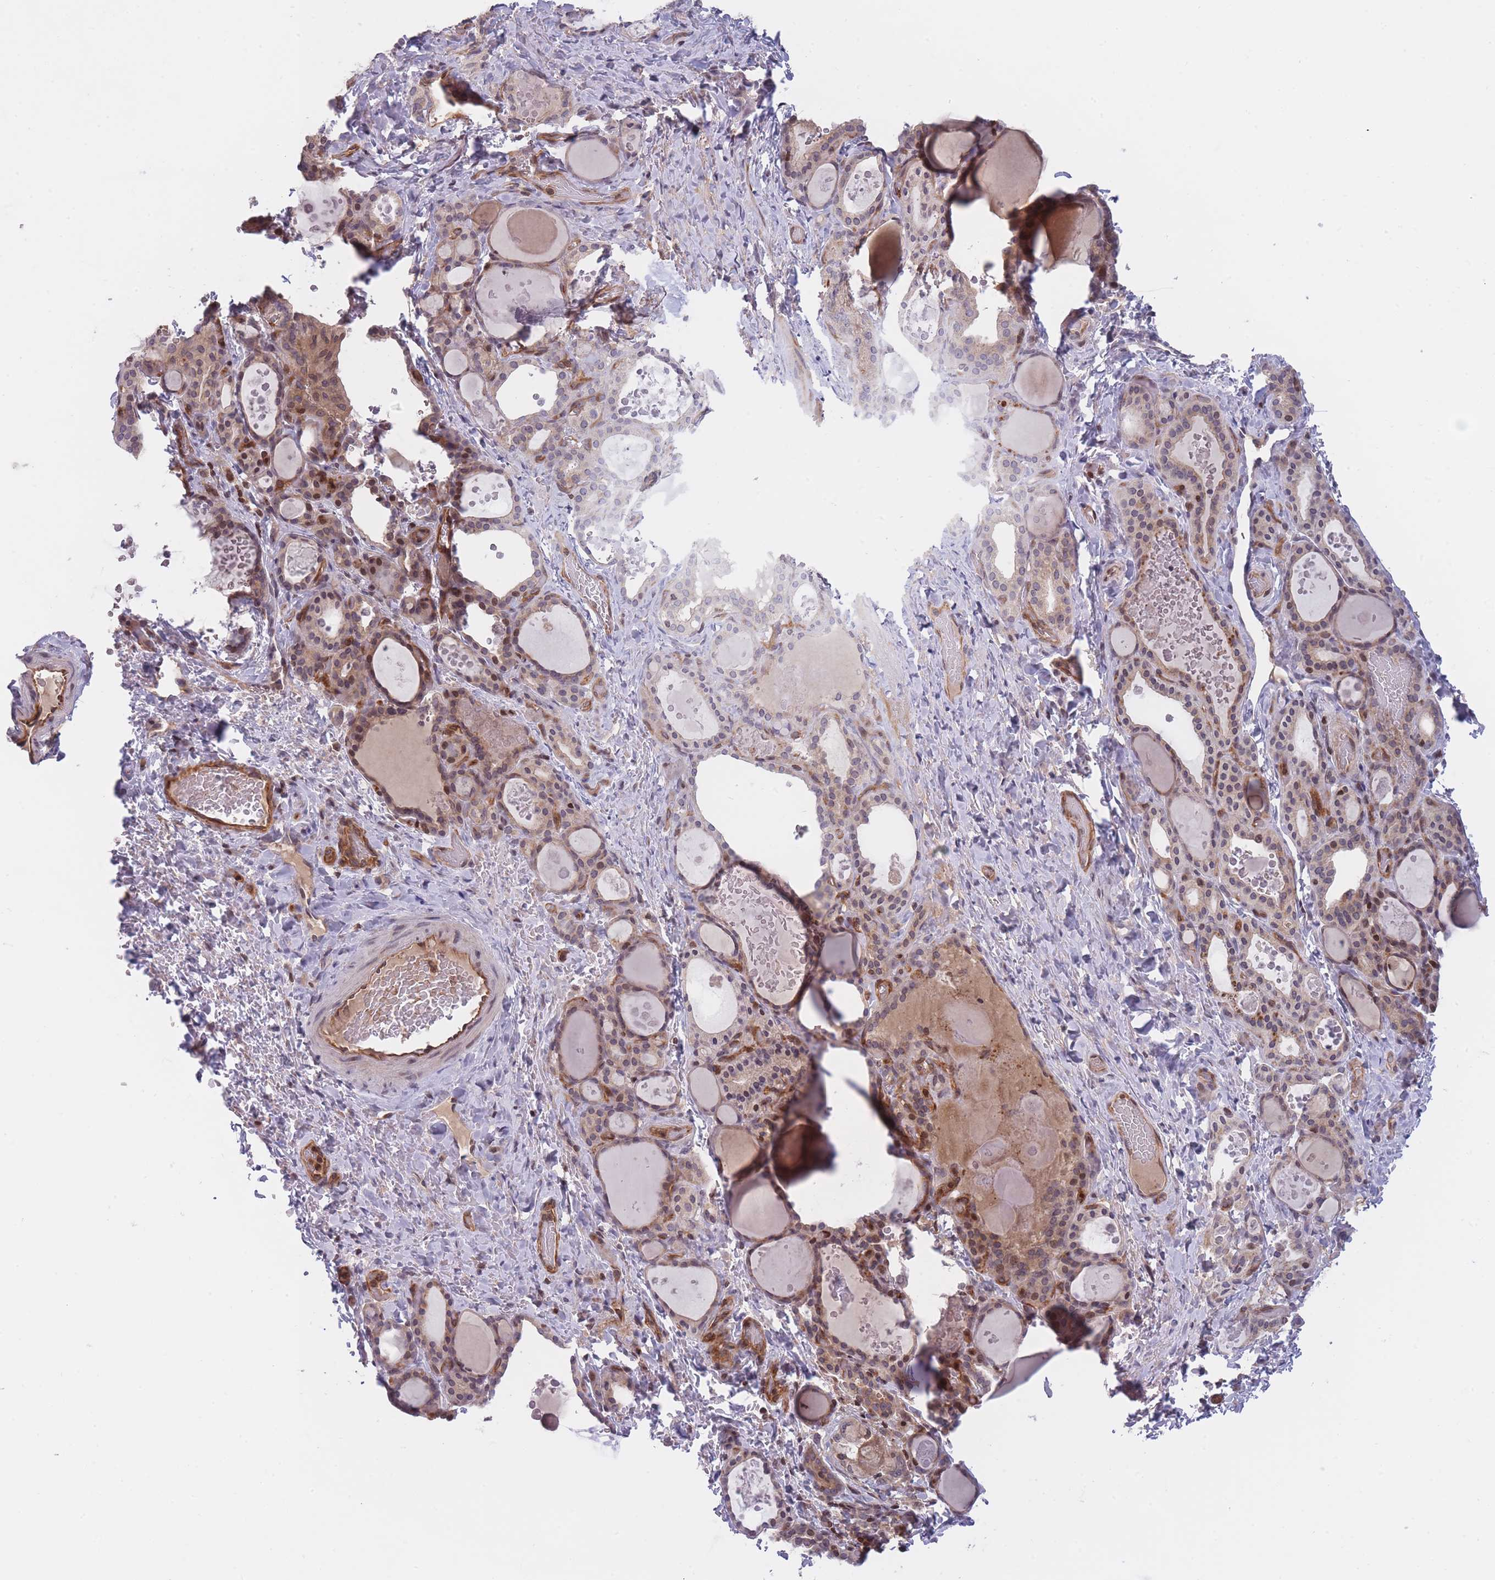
{"staining": {"intensity": "moderate", "quantity": "<25%", "location": "cytoplasmic/membranous,nuclear"}, "tissue": "thyroid gland", "cell_type": "Glandular cells", "image_type": "normal", "snomed": [{"axis": "morphology", "description": "Normal tissue, NOS"}, {"axis": "topography", "description": "Thyroid gland"}], "caption": "IHC (DAB) staining of unremarkable human thyroid gland reveals moderate cytoplasmic/membranous,nuclear protein positivity in approximately <25% of glandular cells. (IHC, brightfield microscopy, high magnification).", "gene": "SLC35F5", "patient": {"sex": "female", "age": 46}}